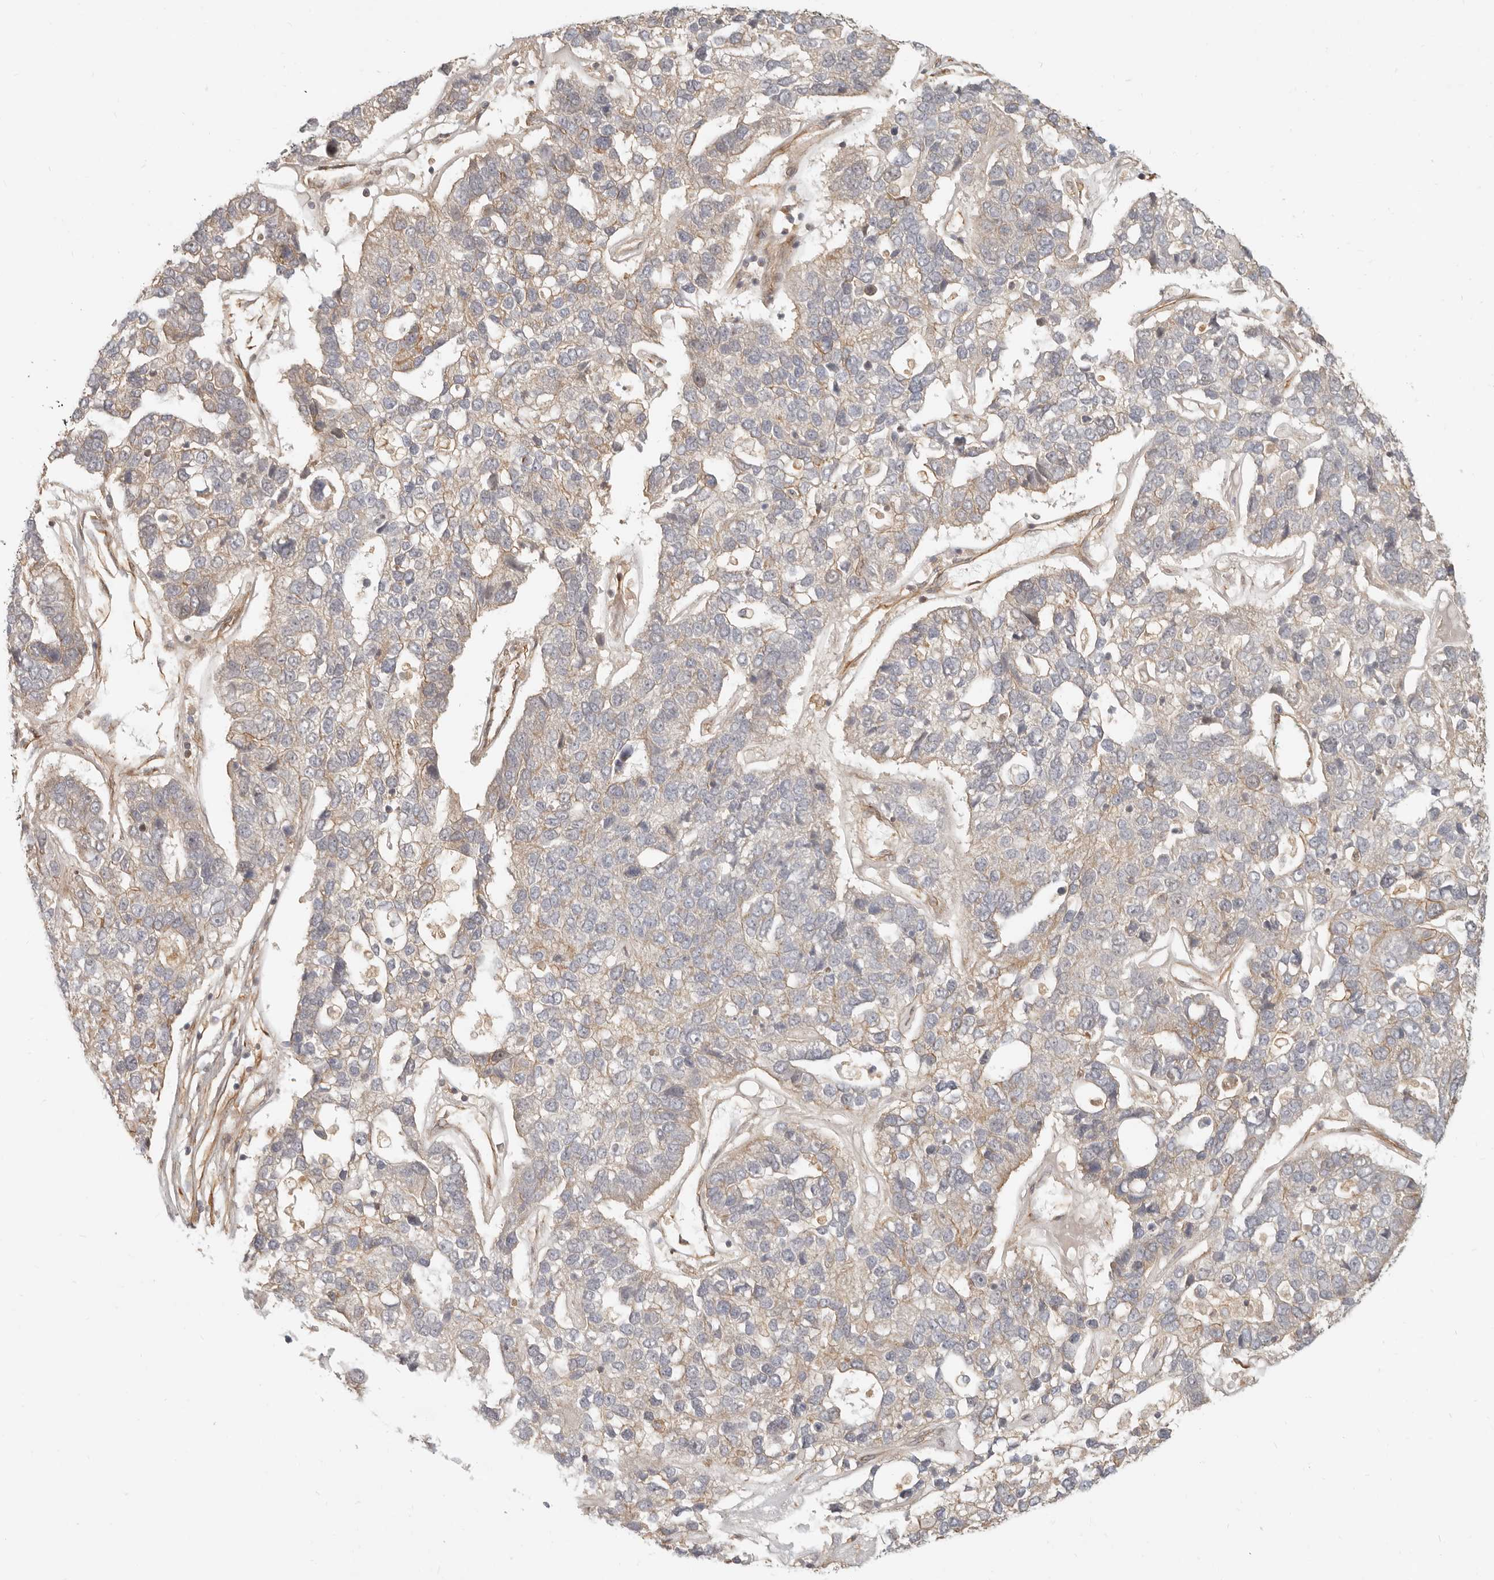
{"staining": {"intensity": "weak", "quantity": "<25%", "location": "cytoplasmic/membranous"}, "tissue": "pancreatic cancer", "cell_type": "Tumor cells", "image_type": "cancer", "snomed": [{"axis": "morphology", "description": "Adenocarcinoma, NOS"}, {"axis": "topography", "description": "Pancreas"}], "caption": "A high-resolution micrograph shows IHC staining of pancreatic cancer (adenocarcinoma), which demonstrates no significant expression in tumor cells.", "gene": "UFSP1", "patient": {"sex": "female", "age": 61}}